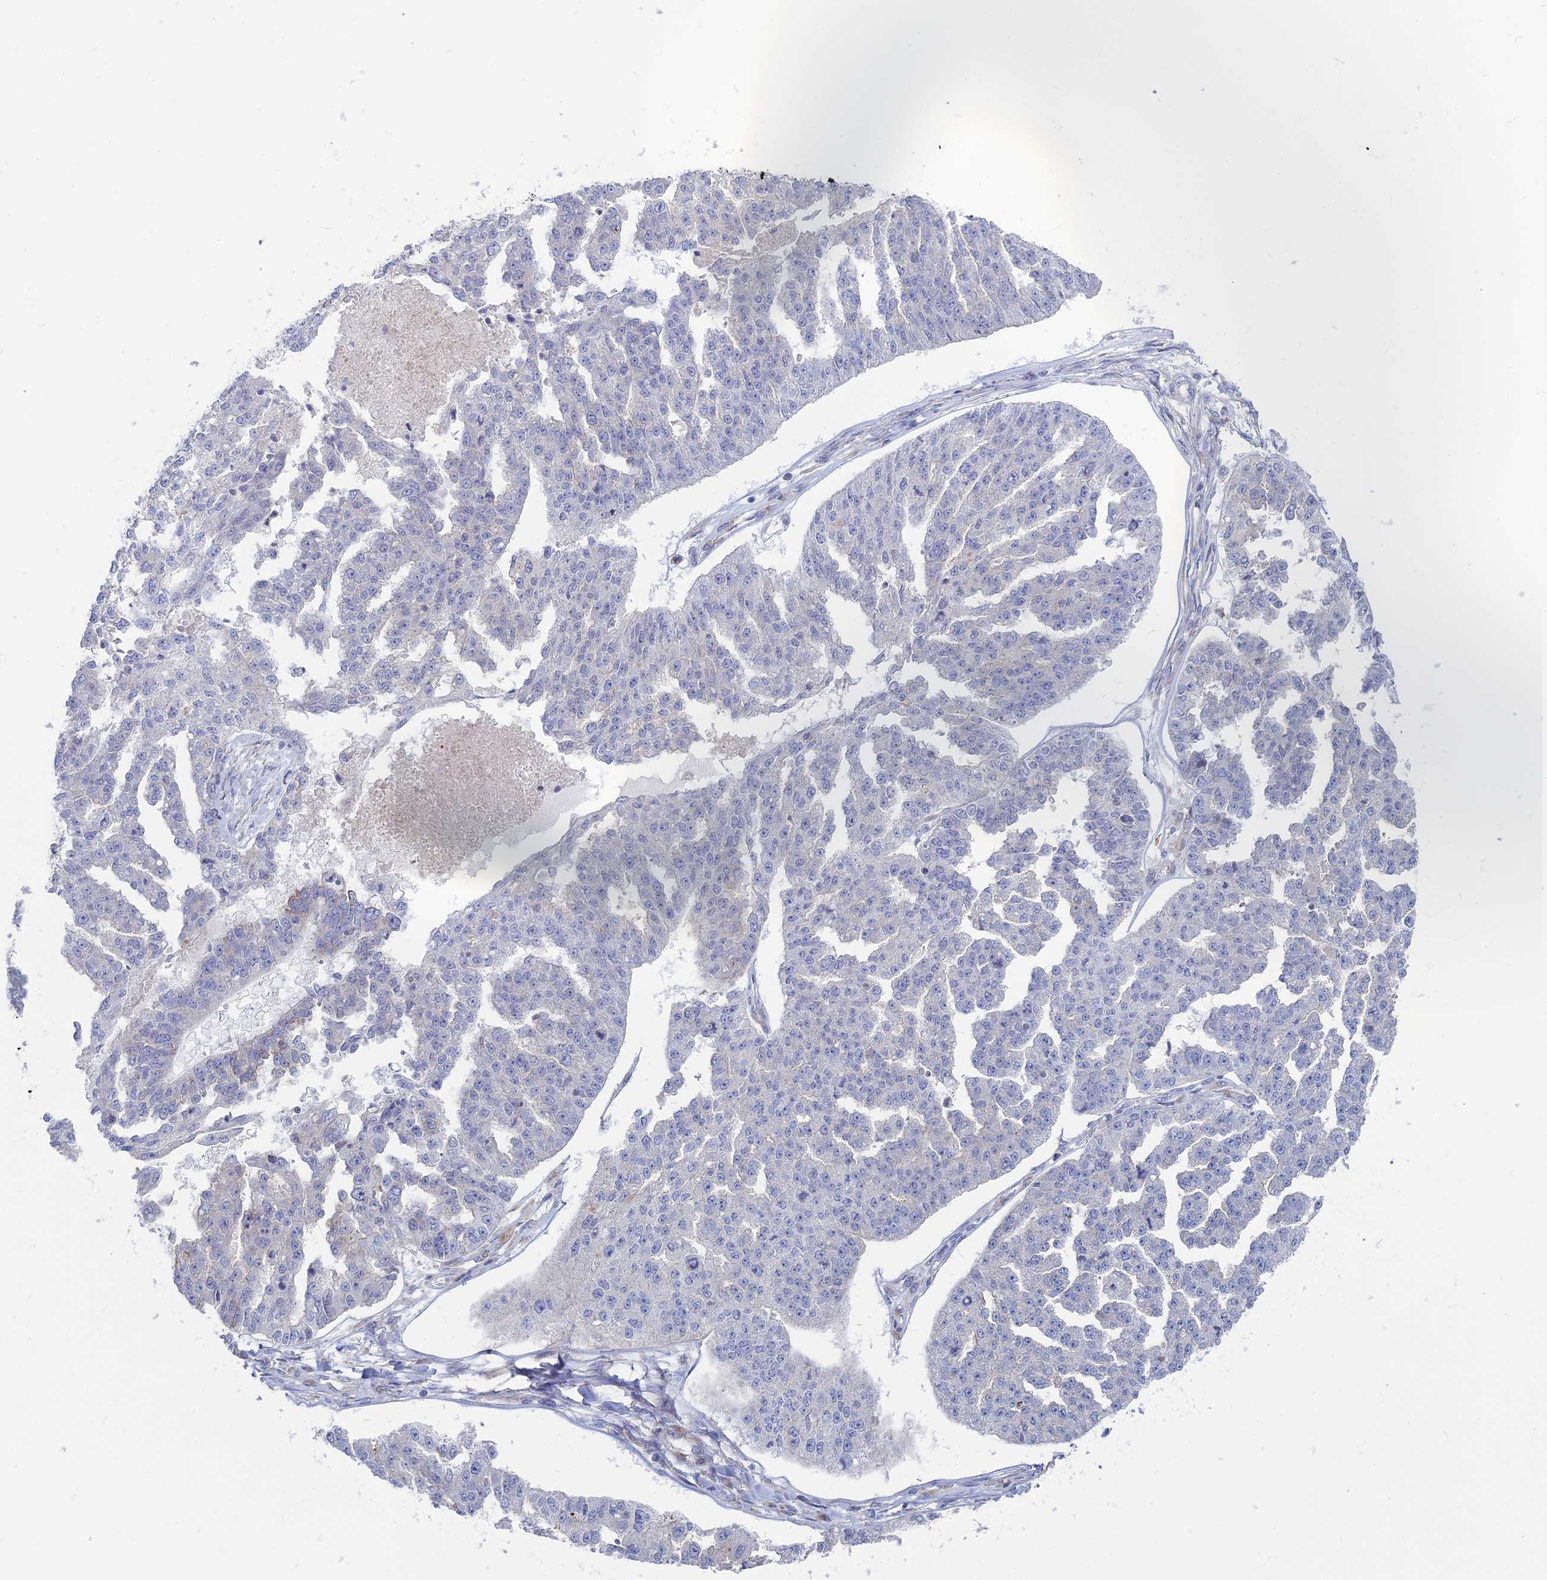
{"staining": {"intensity": "negative", "quantity": "none", "location": "none"}, "tissue": "ovarian cancer", "cell_type": "Tumor cells", "image_type": "cancer", "snomed": [{"axis": "morphology", "description": "Cystadenocarcinoma, serous, NOS"}, {"axis": "topography", "description": "Ovary"}], "caption": "The histopathology image exhibits no significant staining in tumor cells of serous cystadenocarcinoma (ovarian).", "gene": "TBC1D30", "patient": {"sex": "female", "age": 58}}